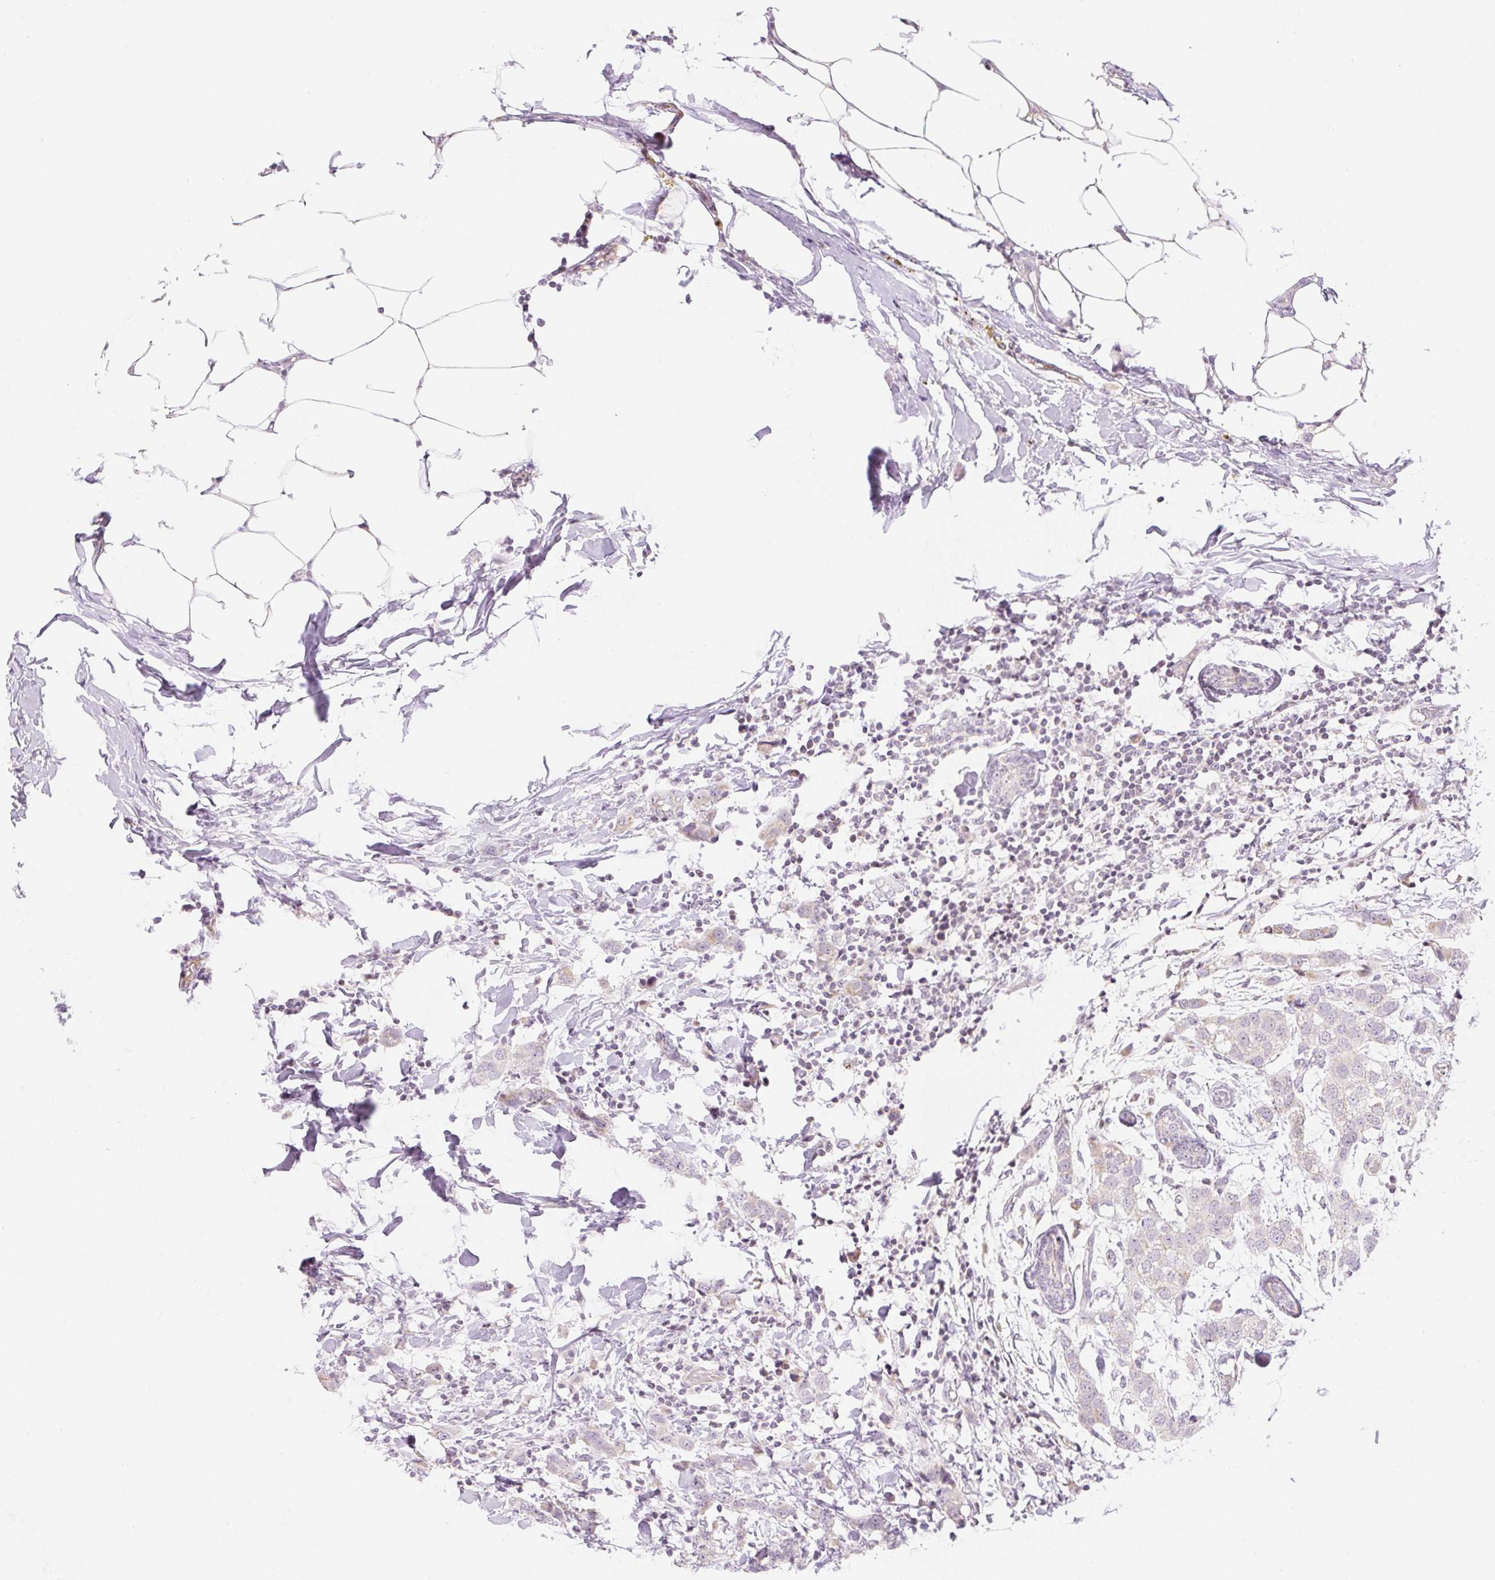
{"staining": {"intensity": "weak", "quantity": "<25%", "location": "cytoplasmic/membranous"}, "tissue": "breast cancer", "cell_type": "Tumor cells", "image_type": "cancer", "snomed": [{"axis": "morphology", "description": "Duct carcinoma"}, {"axis": "topography", "description": "Breast"}], "caption": "A high-resolution histopathology image shows IHC staining of breast cancer, which shows no significant expression in tumor cells.", "gene": "CASKIN1", "patient": {"sex": "female", "age": 50}}